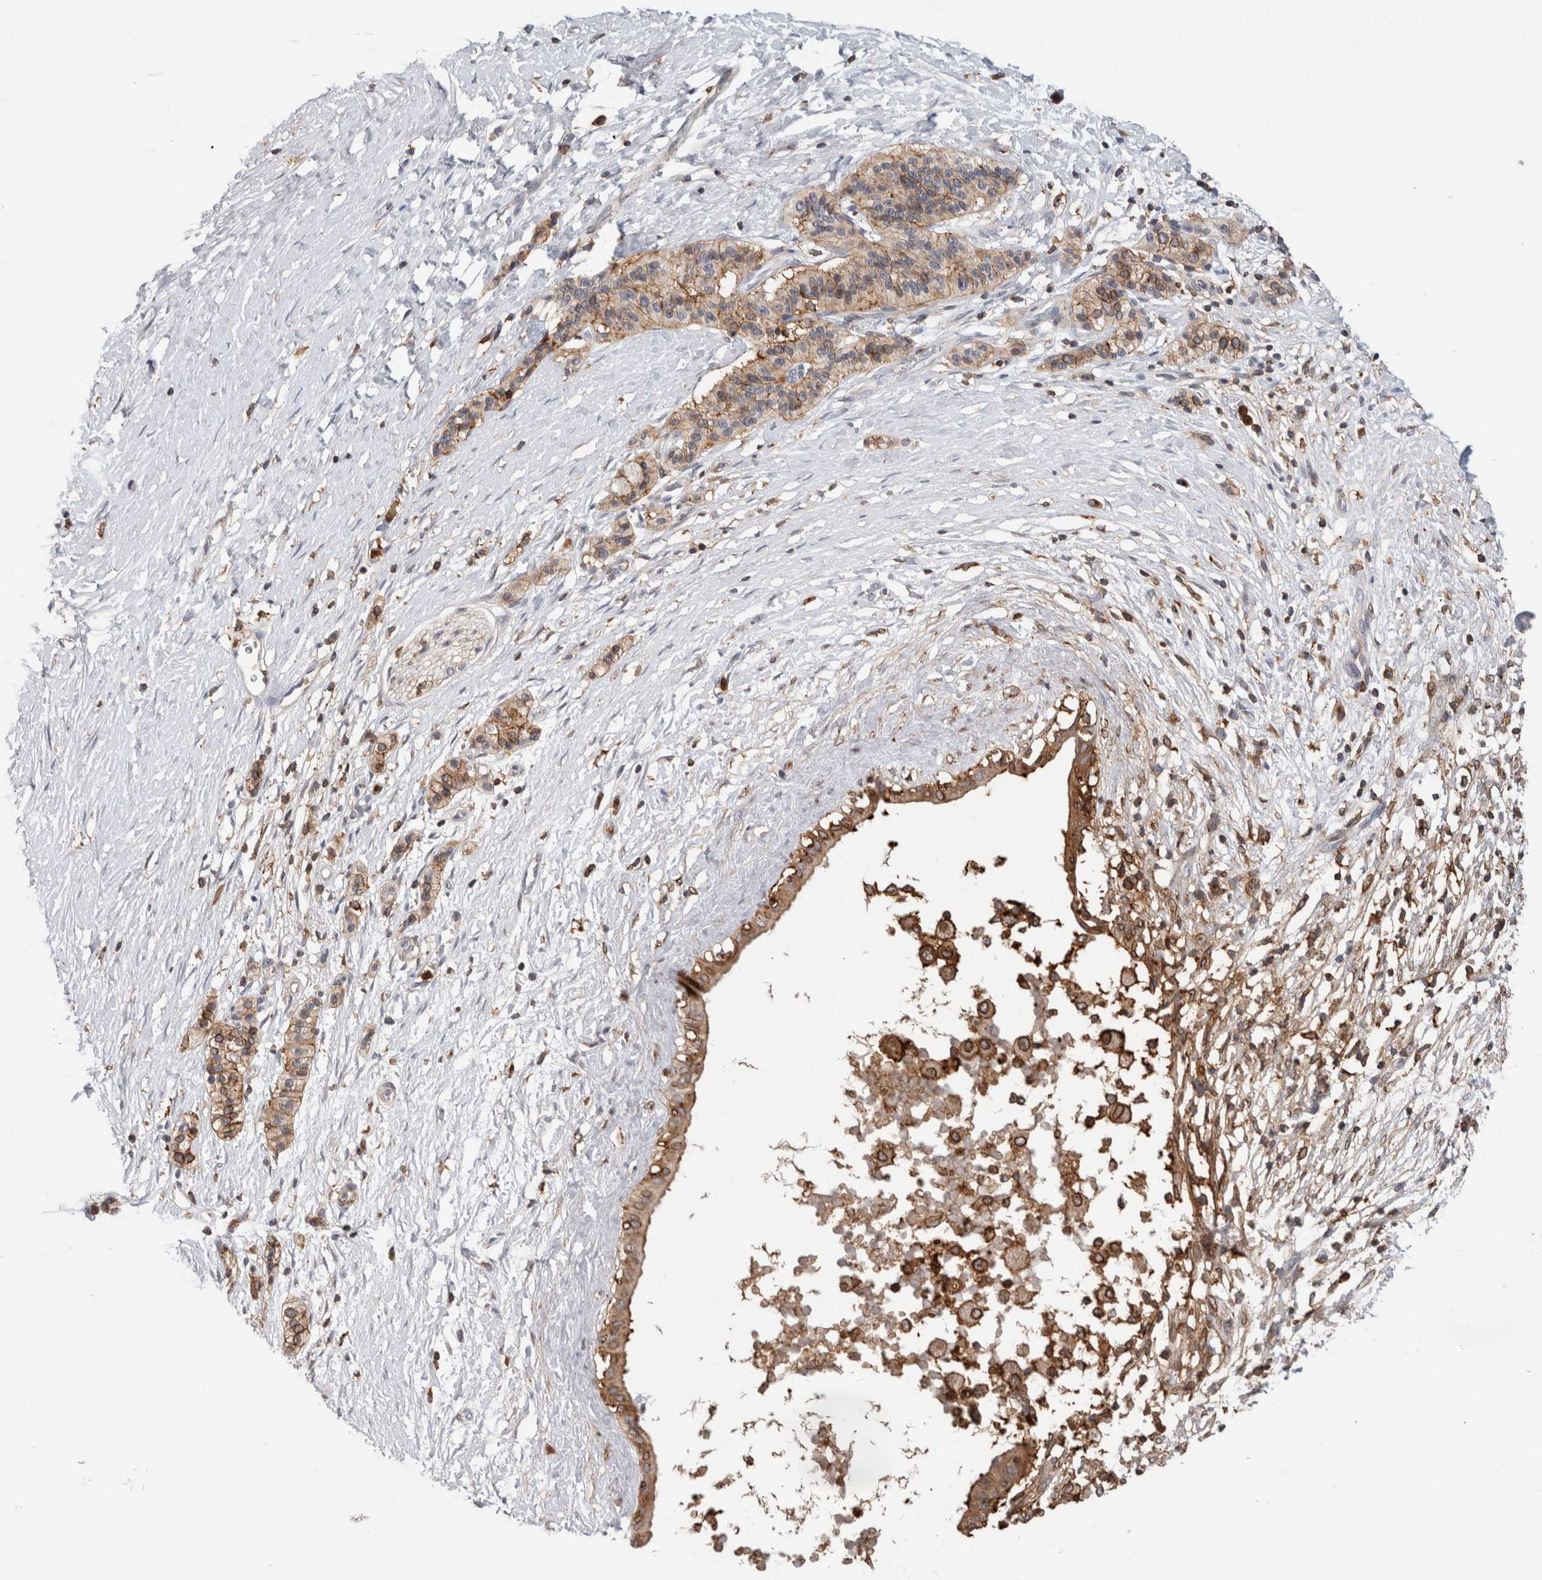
{"staining": {"intensity": "moderate", "quantity": ">75%", "location": "cytoplasmic/membranous"}, "tissue": "pancreatic cancer", "cell_type": "Tumor cells", "image_type": "cancer", "snomed": [{"axis": "morphology", "description": "Adenocarcinoma, NOS"}, {"axis": "topography", "description": "Pancreas"}], "caption": "Immunohistochemical staining of pancreatic cancer demonstrates moderate cytoplasmic/membranous protein staining in approximately >75% of tumor cells. The staining was performed using DAB to visualize the protein expression in brown, while the nuclei were stained in blue with hematoxylin (Magnification: 20x).", "gene": "CCDC88B", "patient": {"sex": "male", "age": 50}}